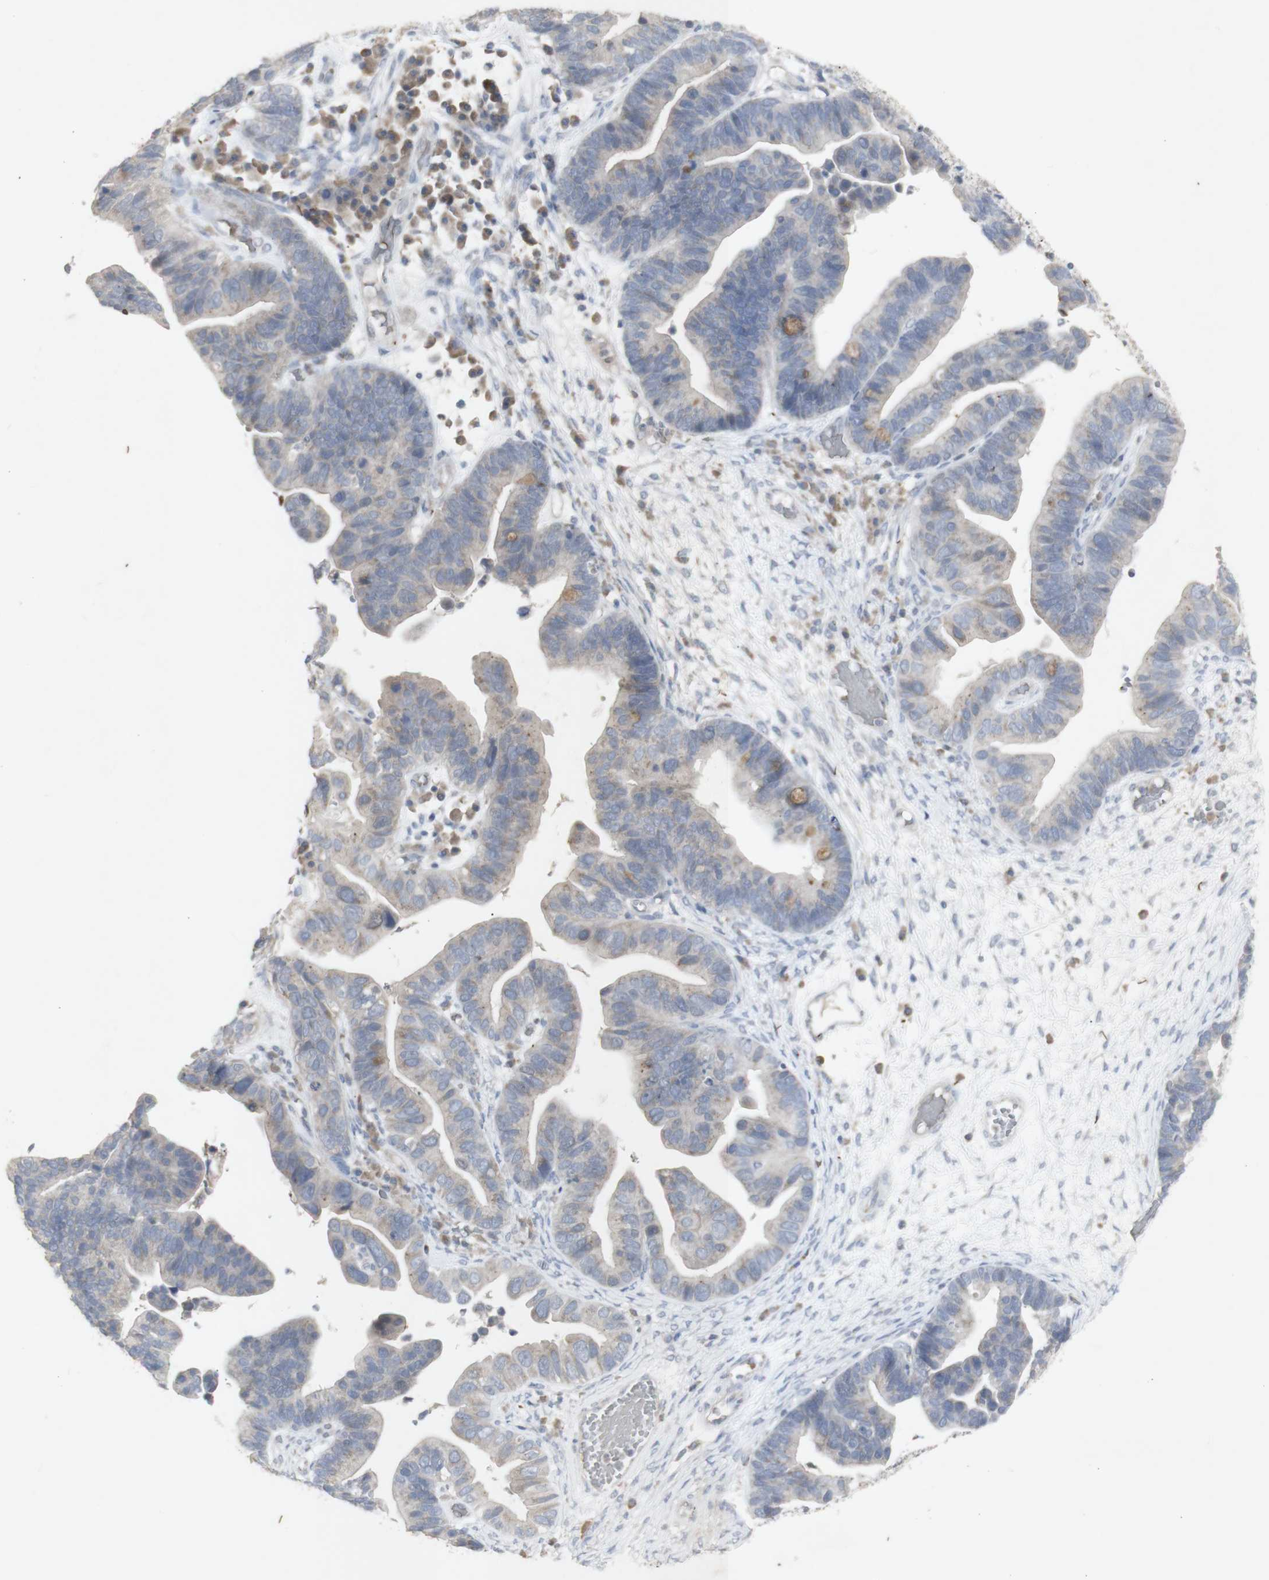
{"staining": {"intensity": "weak", "quantity": ">75%", "location": "cytoplasmic/membranous"}, "tissue": "ovarian cancer", "cell_type": "Tumor cells", "image_type": "cancer", "snomed": [{"axis": "morphology", "description": "Cystadenocarcinoma, serous, NOS"}, {"axis": "topography", "description": "Ovary"}], "caption": "Brown immunohistochemical staining in ovarian cancer exhibits weak cytoplasmic/membranous expression in approximately >75% of tumor cells.", "gene": "INS", "patient": {"sex": "female", "age": 56}}